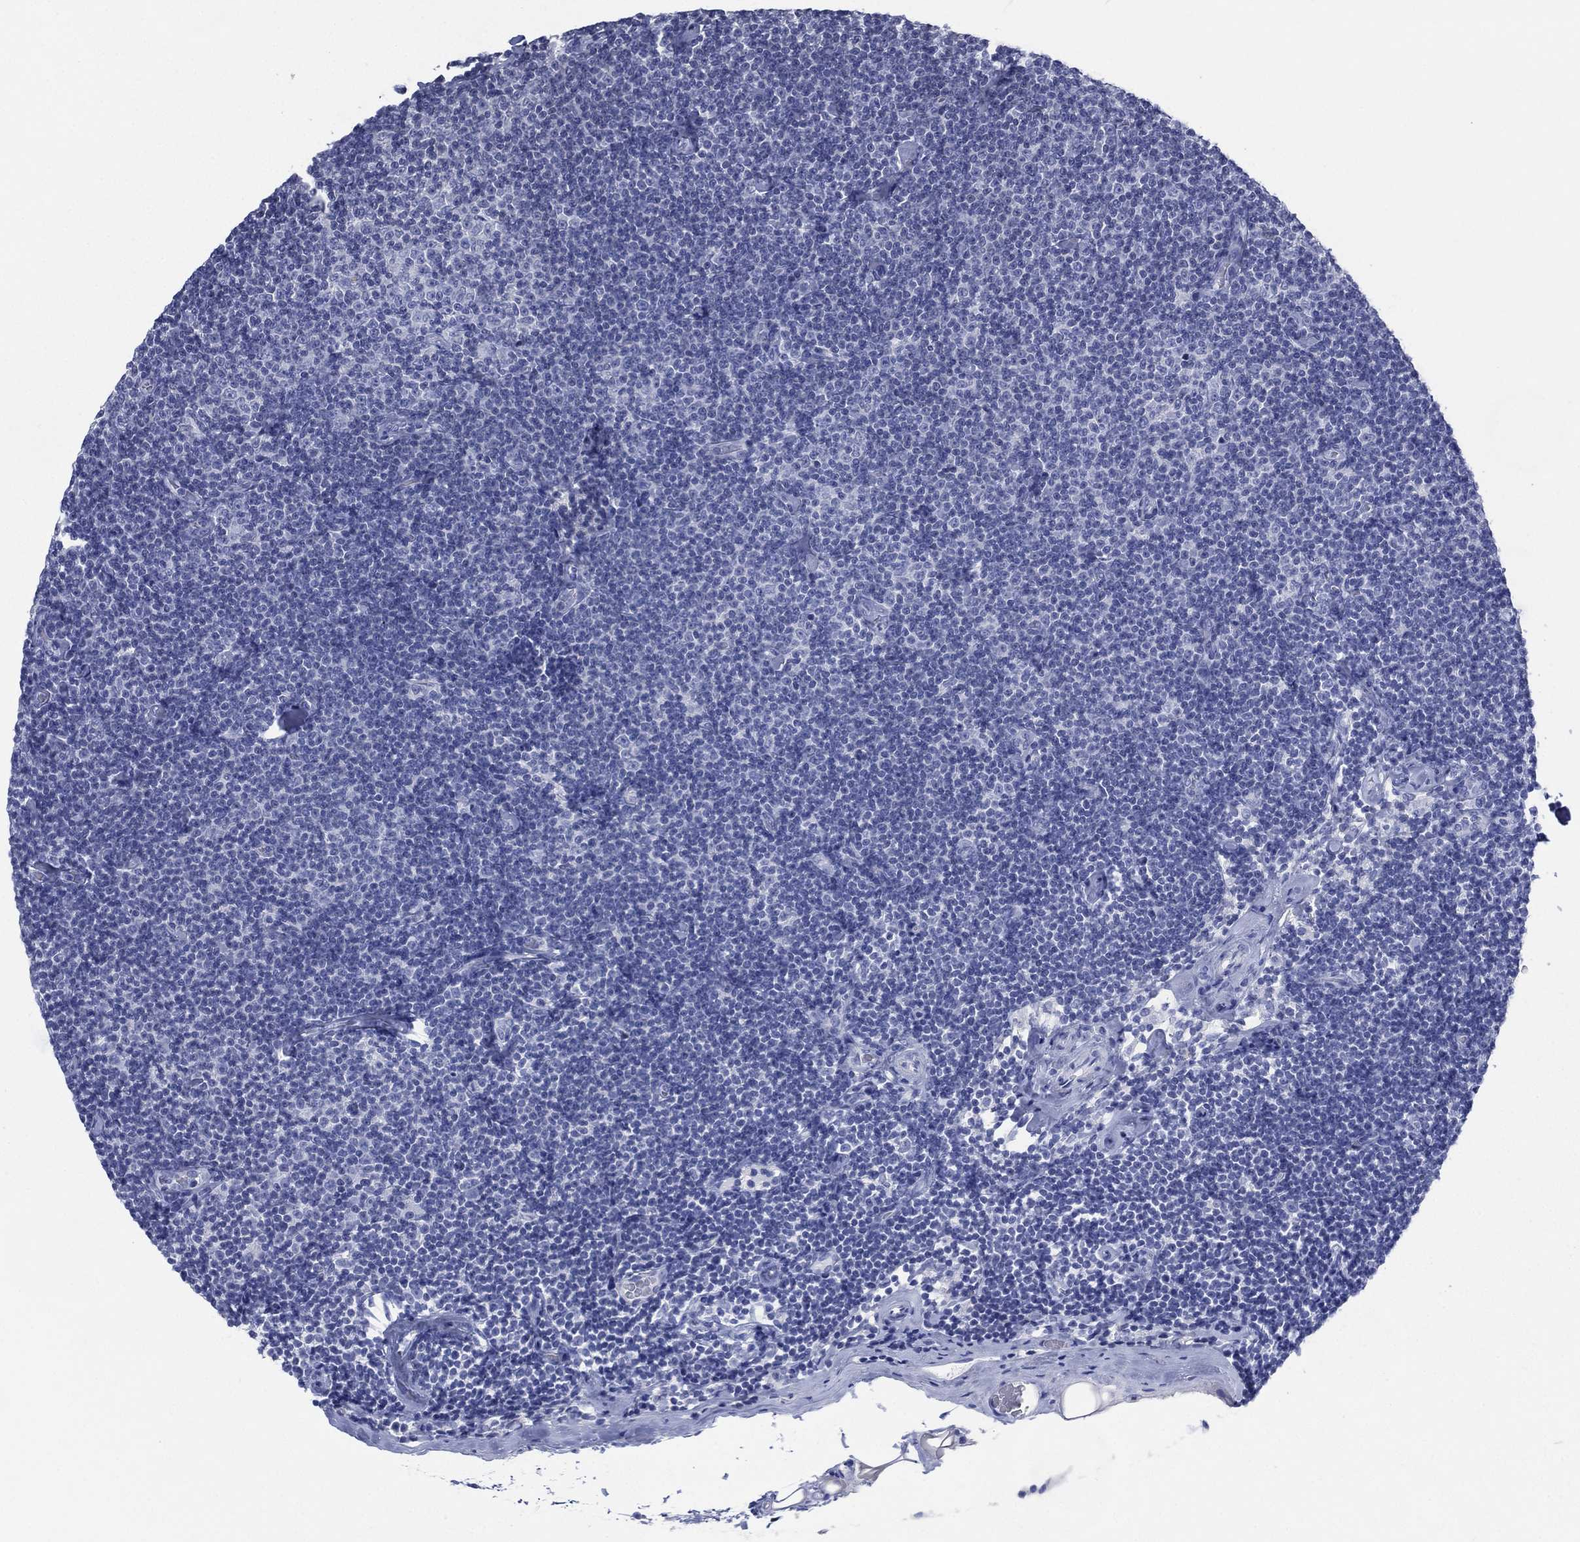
{"staining": {"intensity": "negative", "quantity": "none", "location": "none"}, "tissue": "lymphoma", "cell_type": "Tumor cells", "image_type": "cancer", "snomed": [{"axis": "morphology", "description": "Malignant lymphoma, non-Hodgkin's type, Low grade"}, {"axis": "topography", "description": "Lymph node"}], "caption": "Tumor cells show no significant protein staining in lymphoma. The staining was performed using DAB (3,3'-diaminobenzidine) to visualize the protein expression in brown, while the nuclei were stained in blue with hematoxylin (Magnification: 20x).", "gene": "TMEM247", "patient": {"sex": "male", "age": 81}}